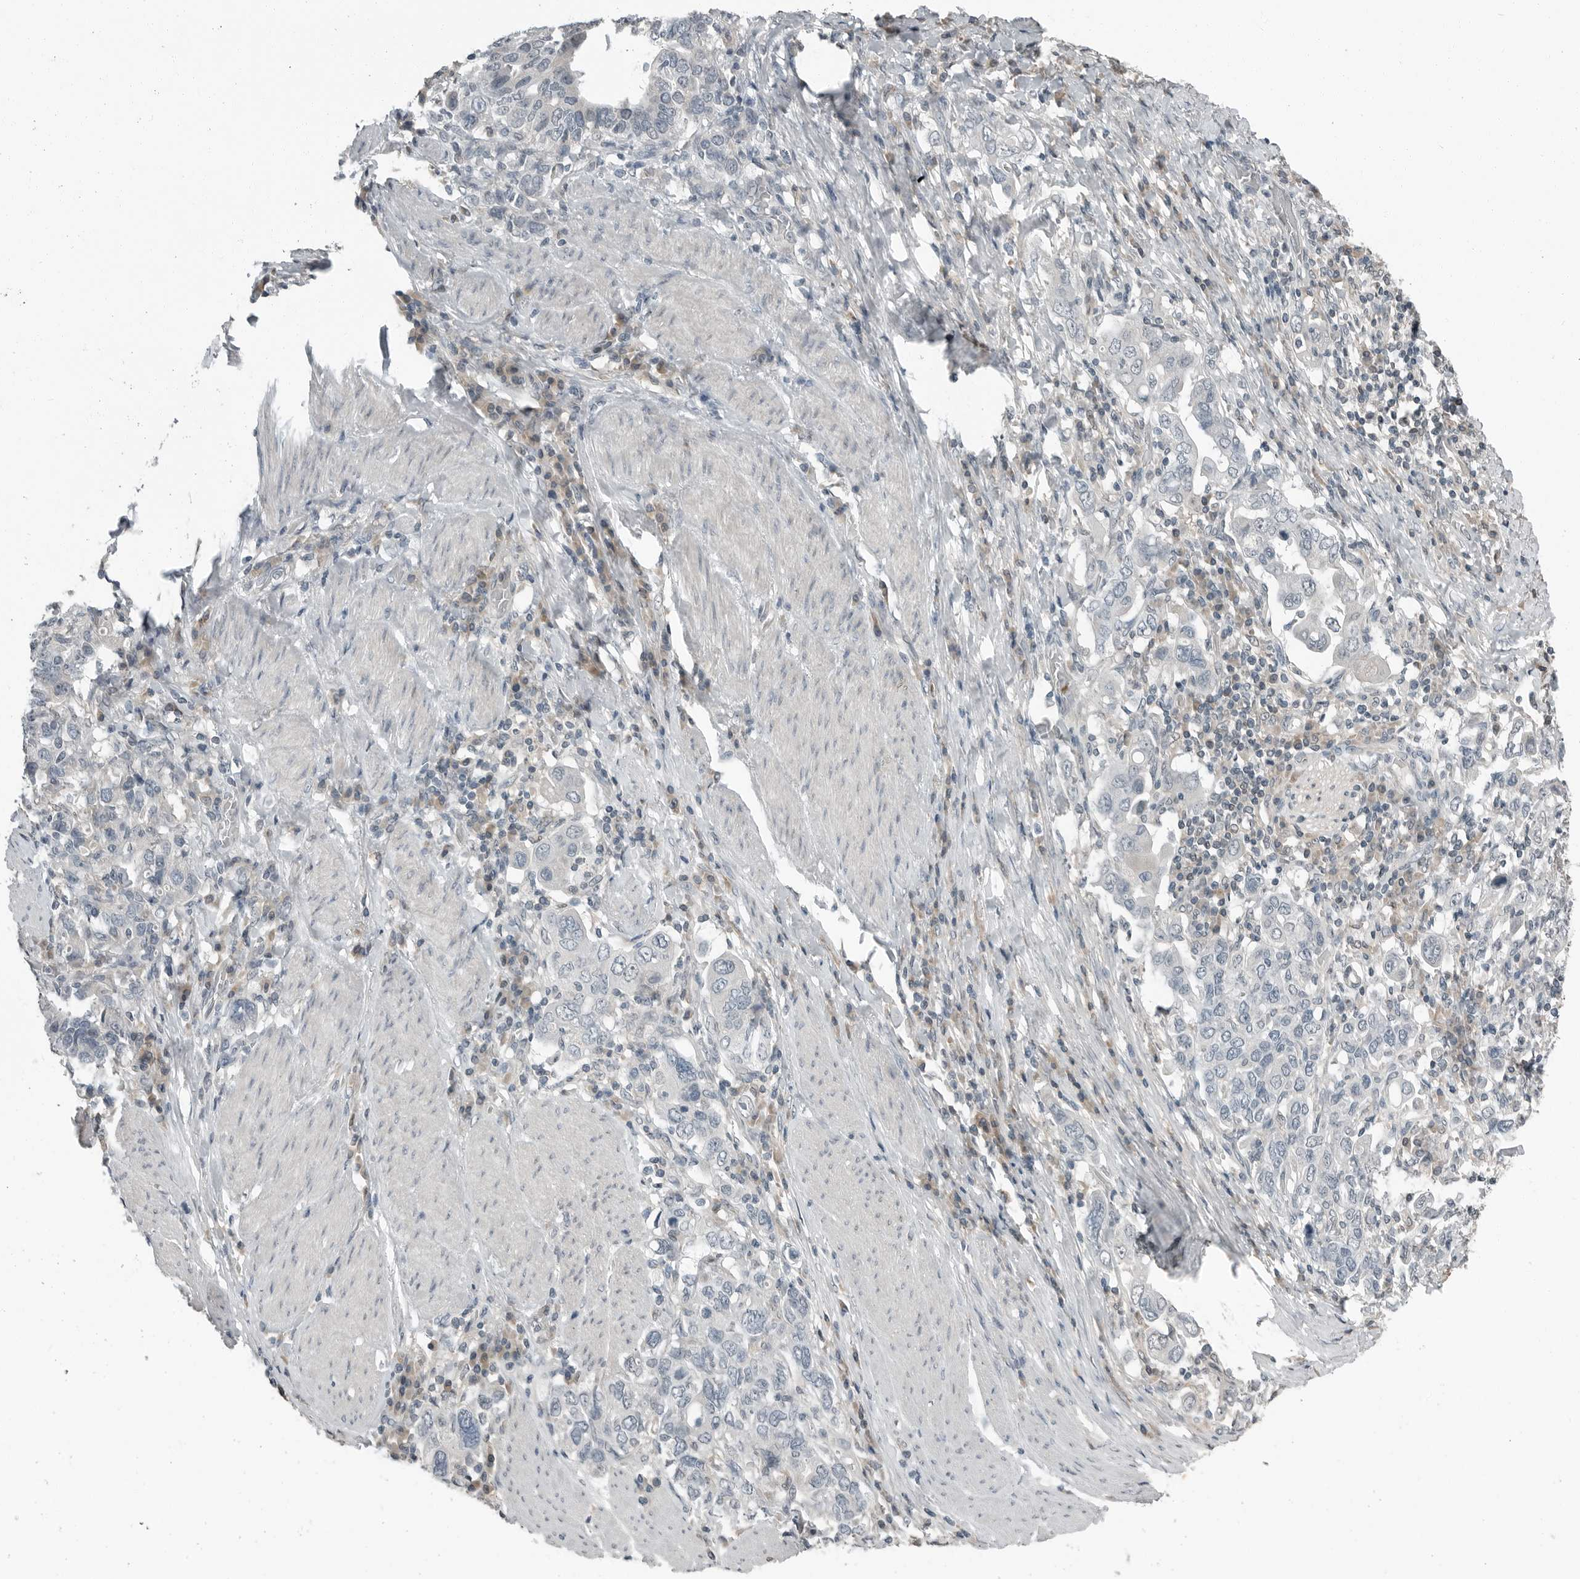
{"staining": {"intensity": "negative", "quantity": "none", "location": "none"}, "tissue": "stomach cancer", "cell_type": "Tumor cells", "image_type": "cancer", "snomed": [{"axis": "morphology", "description": "Adenocarcinoma, NOS"}, {"axis": "topography", "description": "Stomach, upper"}], "caption": "IHC micrograph of neoplastic tissue: human stomach cancer (adenocarcinoma) stained with DAB displays no significant protein positivity in tumor cells. (IHC, brightfield microscopy, high magnification).", "gene": "KYAT1", "patient": {"sex": "male", "age": 62}}